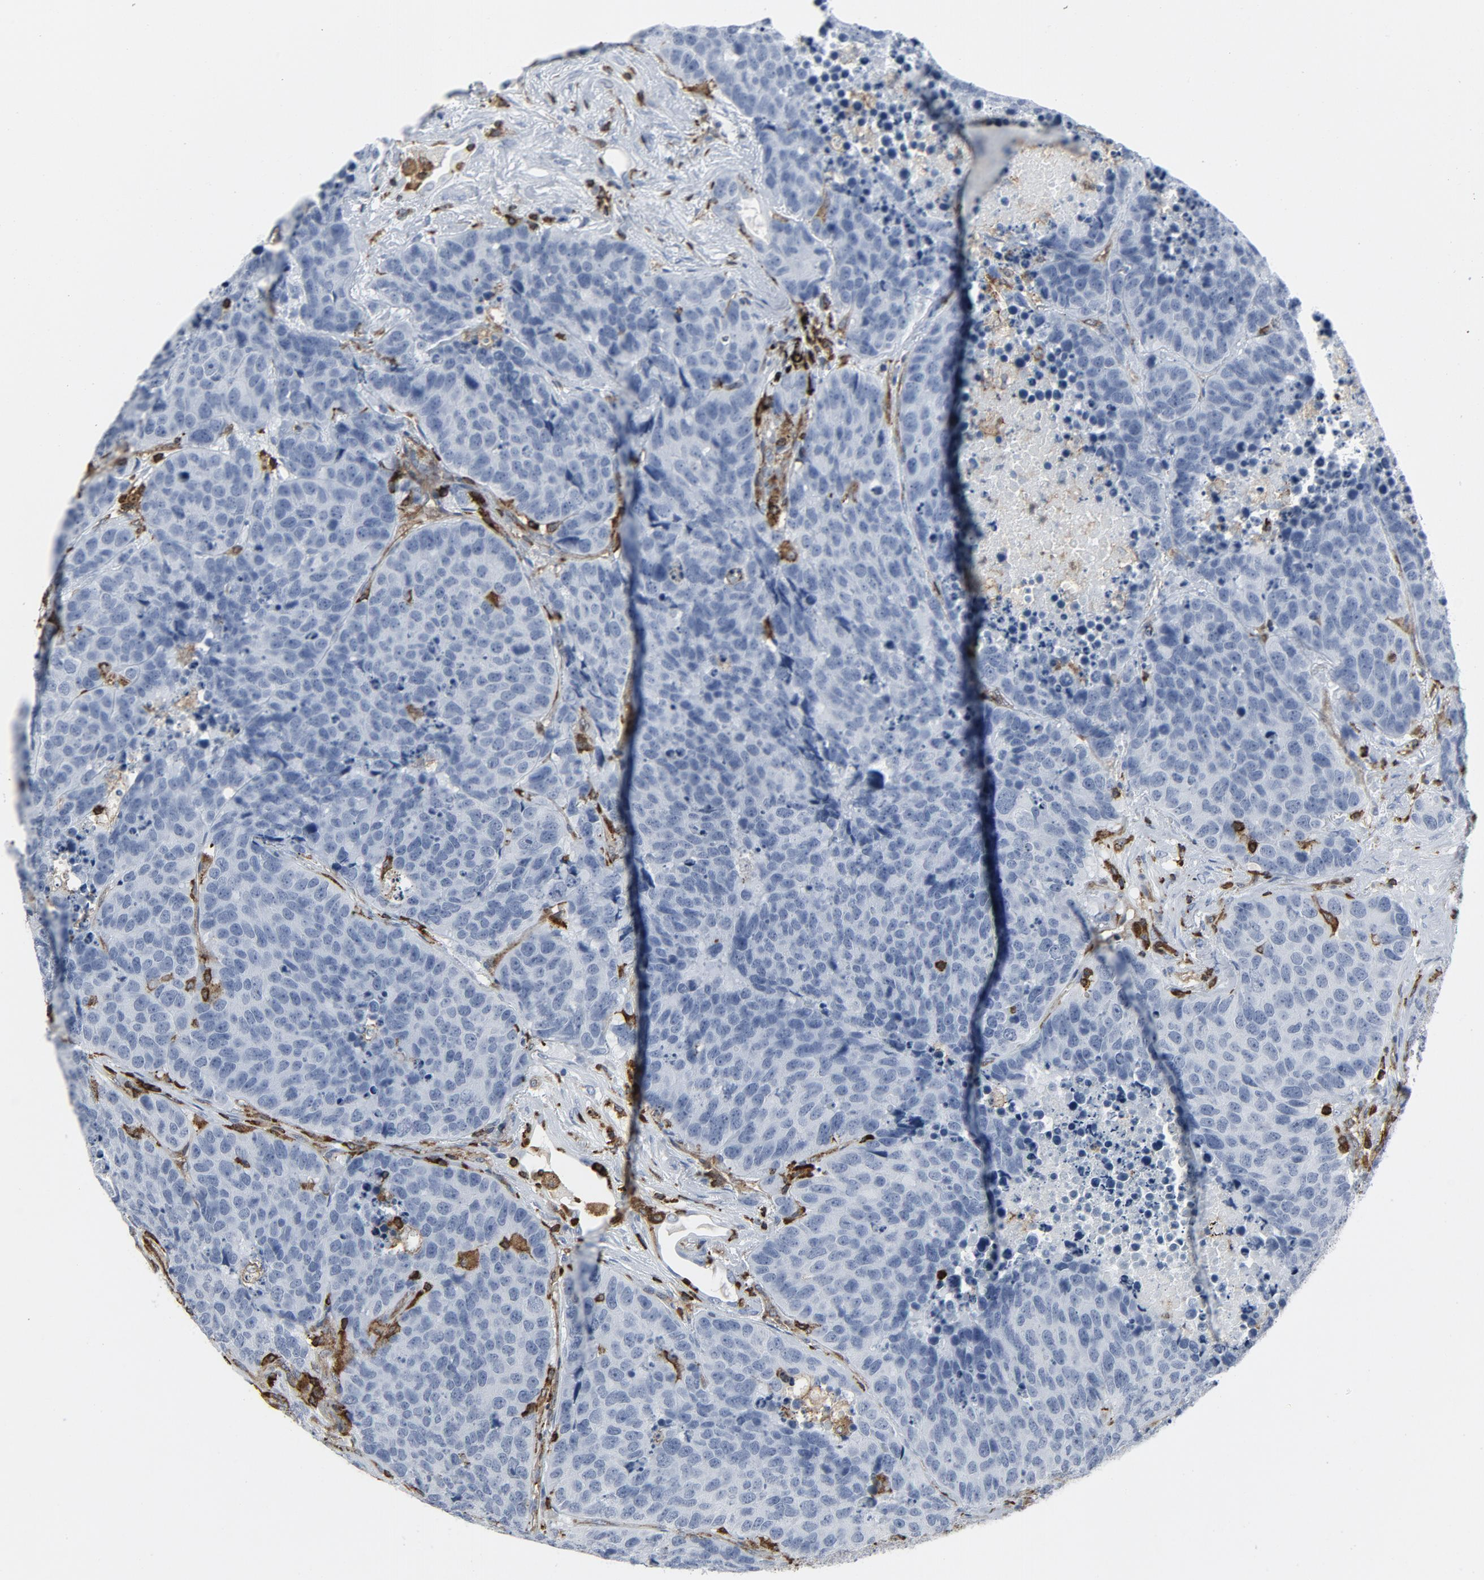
{"staining": {"intensity": "negative", "quantity": "none", "location": "none"}, "tissue": "carcinoid", "cell_type": "Tumor cells", "image_type": "cancer", "snomed": [{"axis": "morphology", "description": "Carcinoid, malignant, NOS"}, {"axis": "topography", "description": "Lung"}], "caption": "DAB immunohistochemical staining of human carcinoid (malignant) demonstrates no significant staining in tumor cells. (Brightfield microscopy of DAB (3,3'-diaminobenzidine) immunohistochemistry at high magnification).", "gene": "LCP2", "patient": {"sex": "male", "age": 60}}